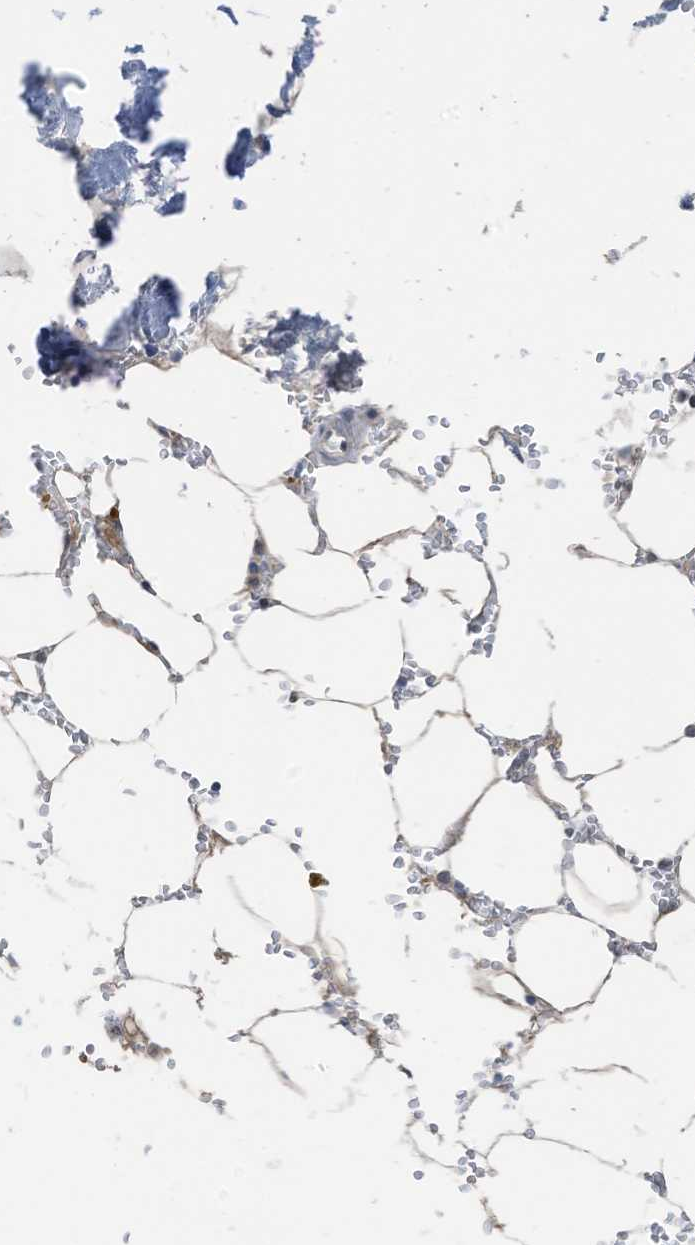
{"staining": {"intensity": "weak", "quantity": "<25%", "location": "cytoplasmic/membranous"}, "tissue": "bone marrow", "cell_type": "Hematopoietic cells", "image_type": "normal", "snomed": [{"axis": "morphology", "description": "Normal tissue, NOS"}, {"axis": "topography", "description": "Bone marrow"}], "caption": "Immunohistochemical staining of unremarkable human bone marrow shows no significant positivity in hematopoietic cells.", "gene": "LDAH", "patient": {"sex": "male", "age": 70}}